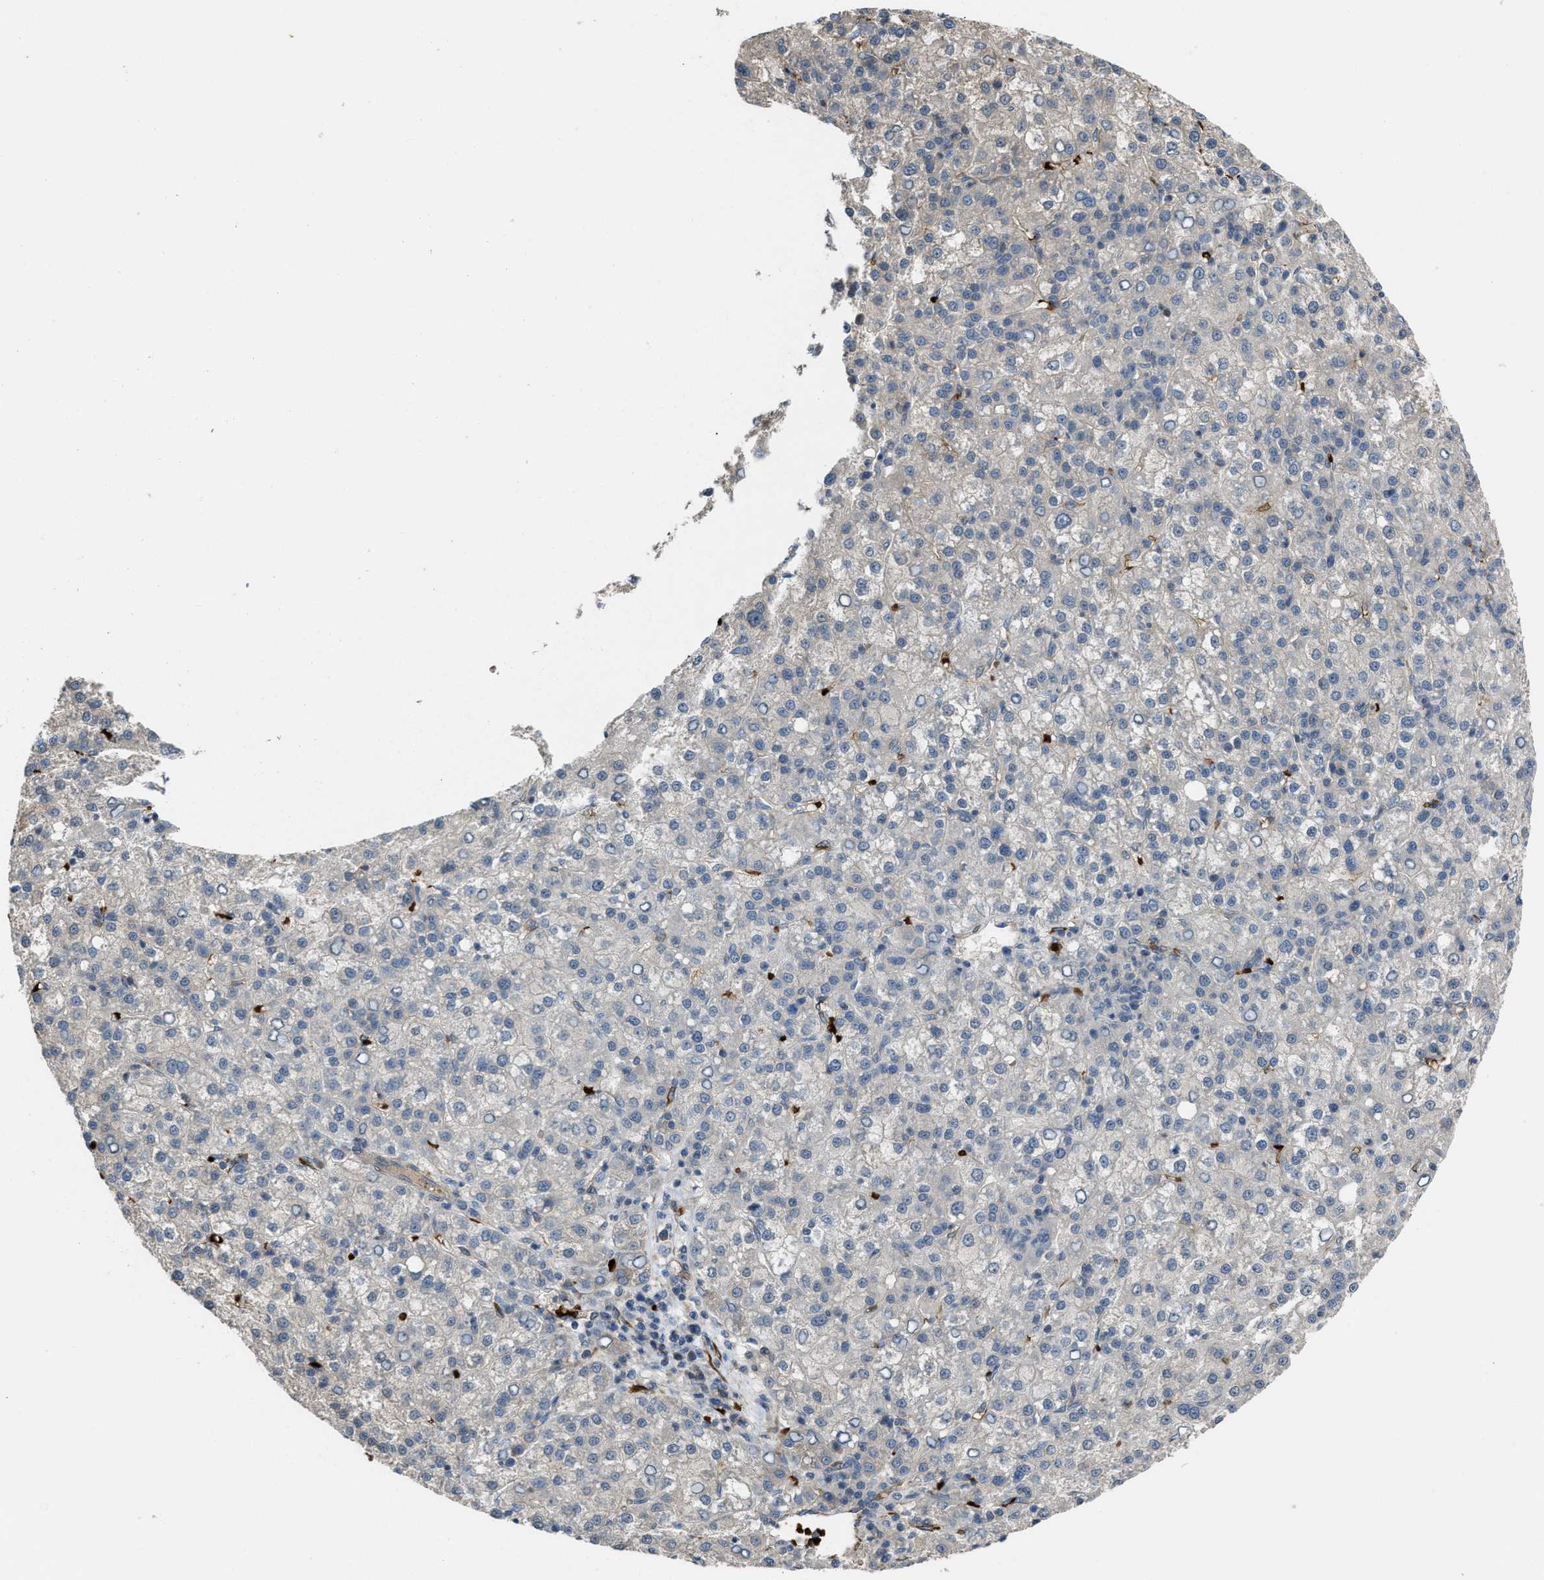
{"staining": {"intensity": "negative", "quantity": "none", "location": "none"}, "tissue": "liver cancer", "cell_type": "Tumor cells", "image_type": "cancer", "snomed": [{"axis": "morphology", "description": "Carcinoma, Hepatocellular, NOS"}, {"axis": "topography", "description": "Liver"}], "caption": "Immunohistochemistry (IHC) of human liver hepatocellular carcinoma reveals no expression in tumor cells.", "gene": "SELENOM", "patient": {"sex": "female", "age": 58}}